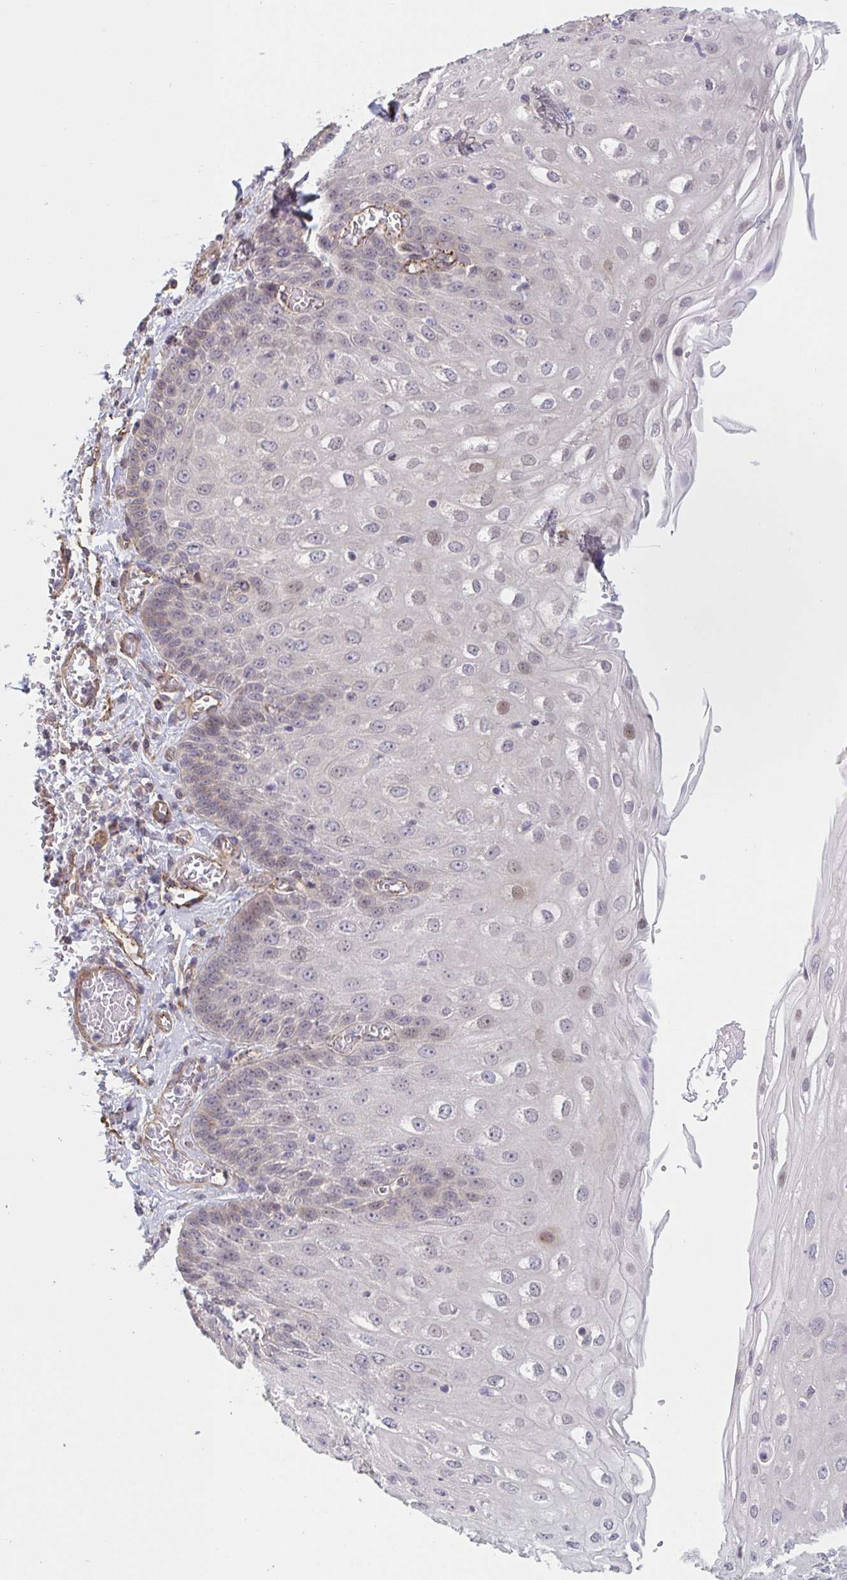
{"staining": {"intensity": "weak", "quantity": "<25%", "location": "cytoplasmic/membranous,nuclear"}, "tissue": "esophagus", "cell_type": "Squamous epithelial cells", "image_type": "normal", "snomed": [{"axis": "morphology", "description": "Normal tissue, NOS"}, {"axis": "morphology", "description": "Adenocarcinoma, NOS"}, {"axis": "topography", "description": "Esophagus"}], "caption": "High magnification brightfield microscopy of unremarkable esophagus stained with DAB (3,3'-diaminobenzidine) (brown) and counterstained with hematoxylin (blue): squamous epithelial cells show no significant positivity. The staining is performed using DAB (3,3'-diaminobenzidine) brown chromogen with nuclei counter-stained in using hematoxylin.", "gene": "TNFSF10", "patient": {"sex": "male", "age": 81}}